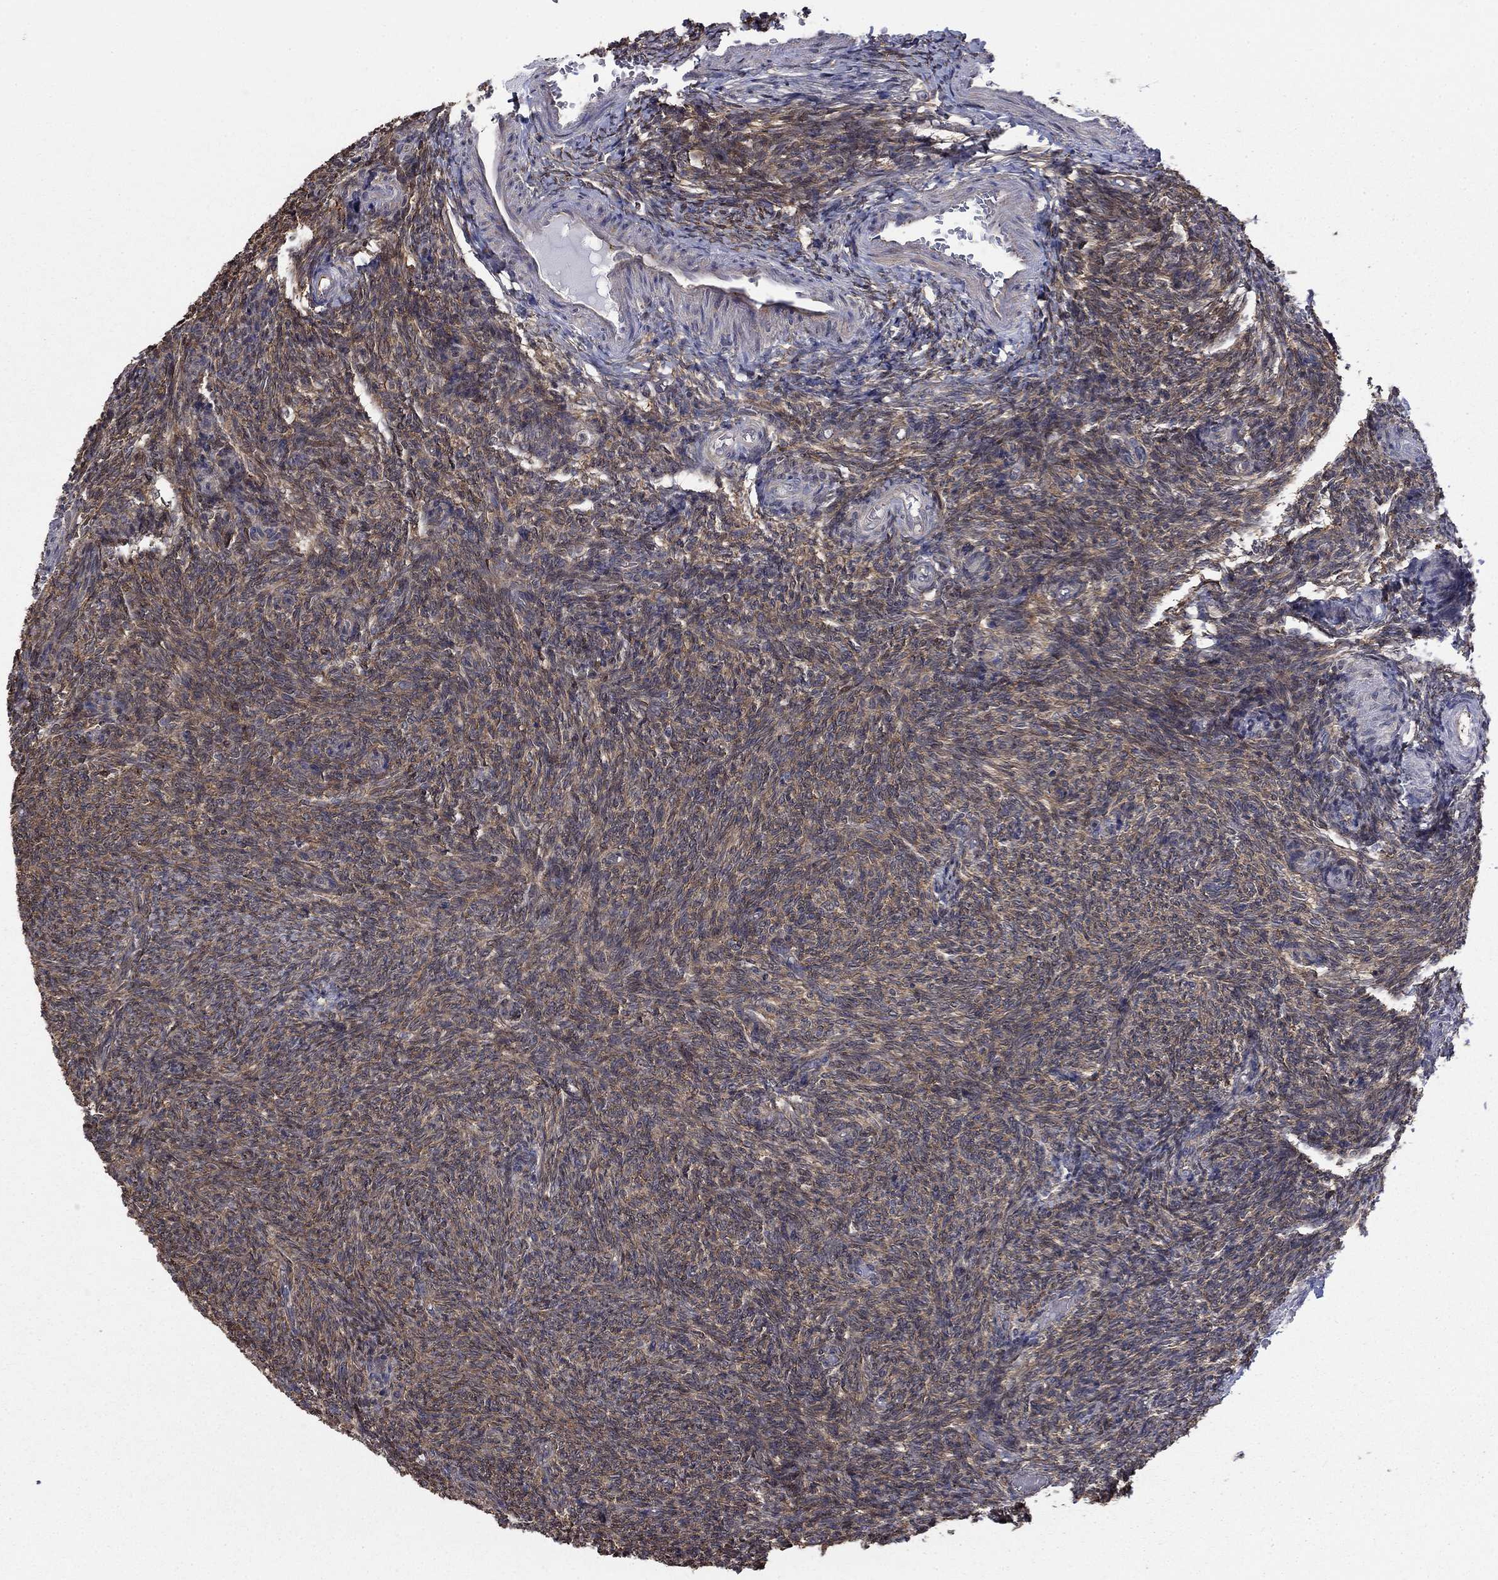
{"staining": {"intensity": "weak", "quantity": ">75%", "location": "cytoplasmic/membranous"}, "tissue": "ovary", "cell_type": "Ovarian stroma cells", "image_type": "normal", "snomed": [{"axis": "morphology", "description": "Normal tissue, NOS"}, {"axis": "topography", "description": "Ovary"}], "caption": "Protein staining displays weak cytoplasmic/membranous positivity in about >75% of ovarian stroma cells in normal ovary.", "gene": "PDZD2", "patient": {"sex": "female", "age": 39}}